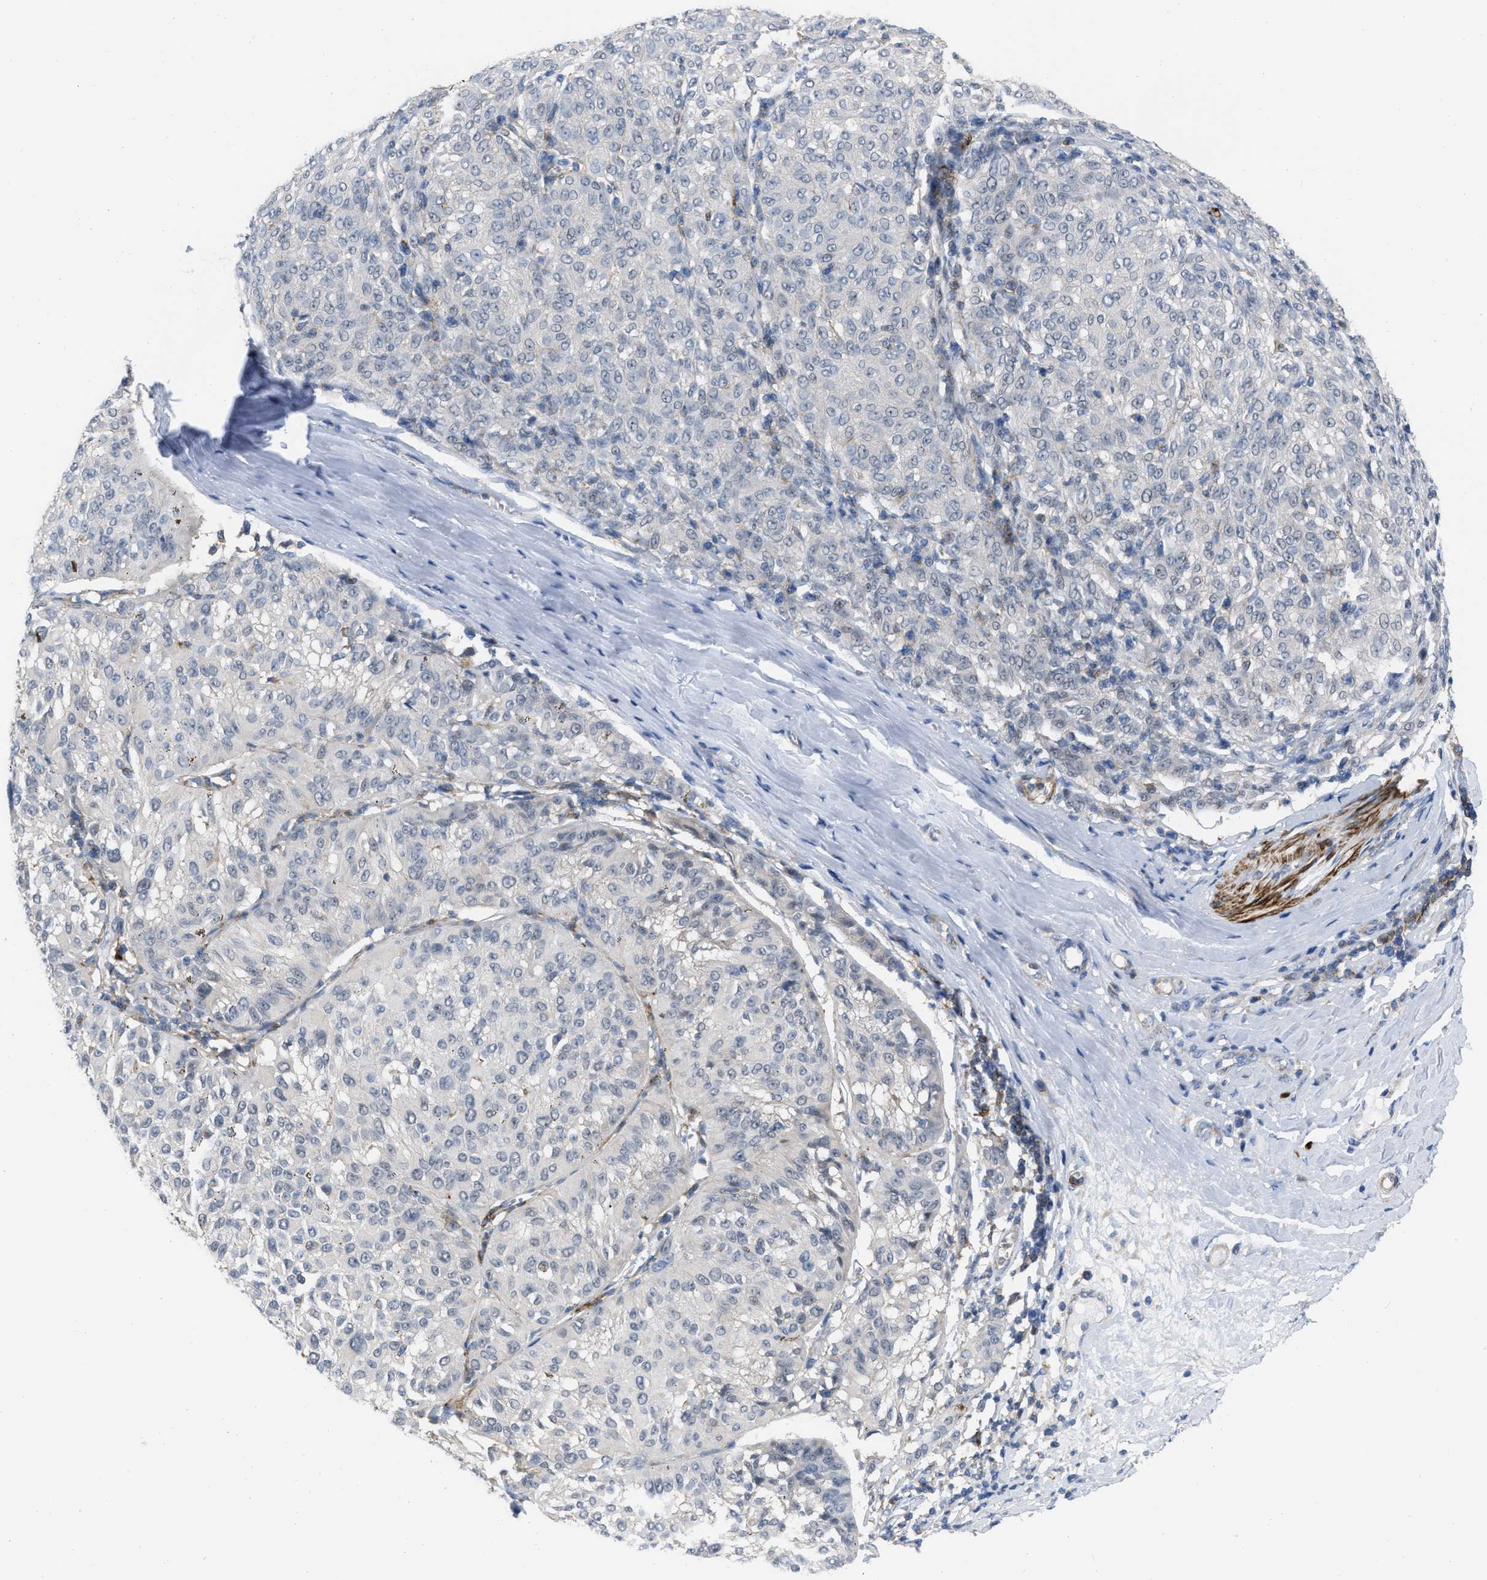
{"staining": {"intensity": "negative", "quantity": "none", "location": "none"}, "tissue": "melanoma", "cell_type": "Tumor cells", "image_type": "cancer", "snomed": [{"axis": "morphology", "description": "Malignant melanoma, NOS"}, {"axis": "topography", "description": "Skin"}], "caption": "A photomicrograph of malignant melanoma stained for a protein exhibits no brown staining in tumor cells.", "gene": "PRMT2", "patient": {"sex": "female", "age": 72}}